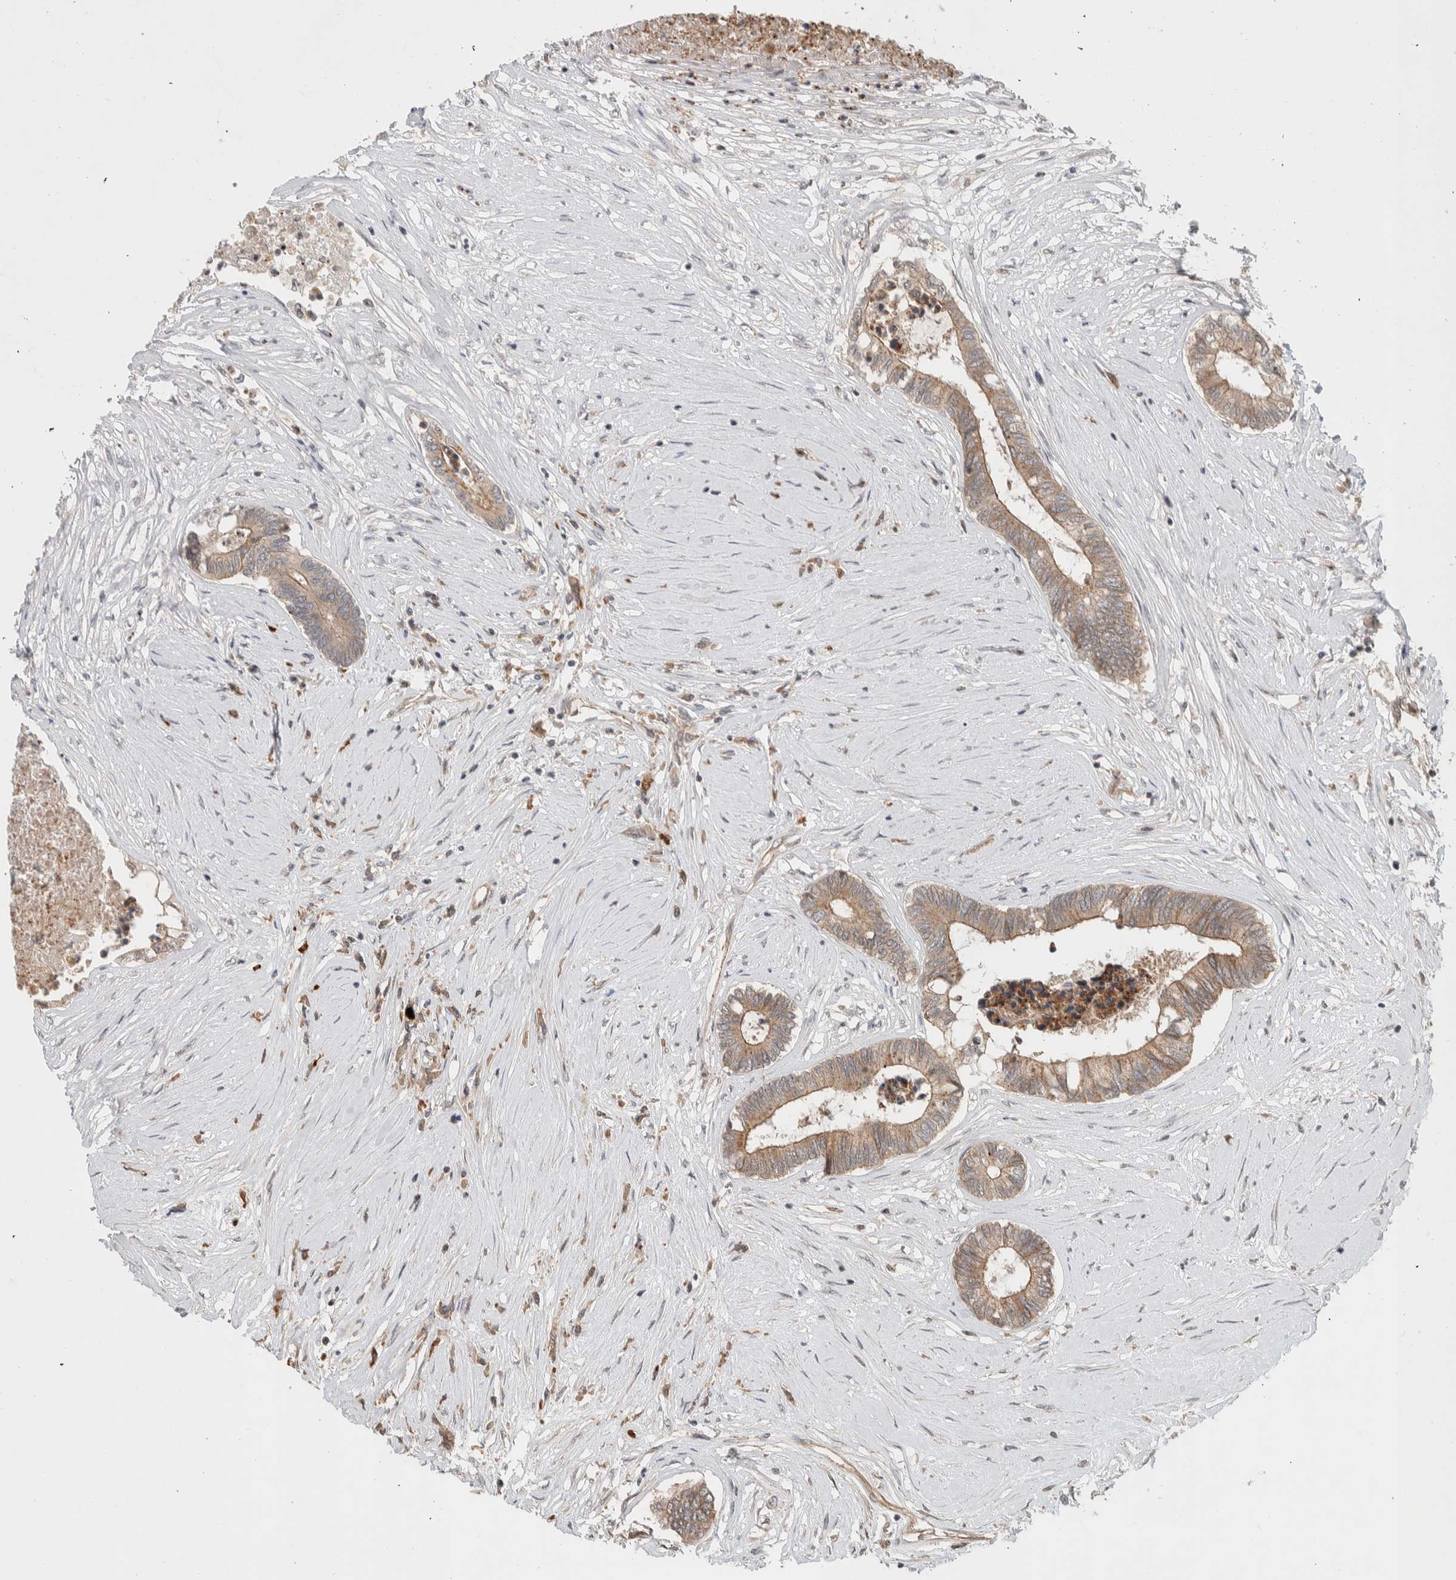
{"staining": {"intensity": "weak", "quantity": ">75%", "location": "cytoplasmic/membranous"}, "tissue": "colorectal cancer", "cell_type": "Tumor cells", "image_type": "cancer", "snomed": [{"axis": "morphology", "description": "Adenocarcinoma, NOS"}, {"axis": "topography", "description": "Rectum"}], "caption": "Immunohistochemical staining of human colorectal cancer shows weak cytoplasmic/membranous protein expression in approximately >75% of tumor cells. (DAB (3,3'-diaminobenzidine) = brown stain, brightfield microscopy at high magnification).", "gene": "DEPTOR", "patient": {"sex": "male", "age": 63}}